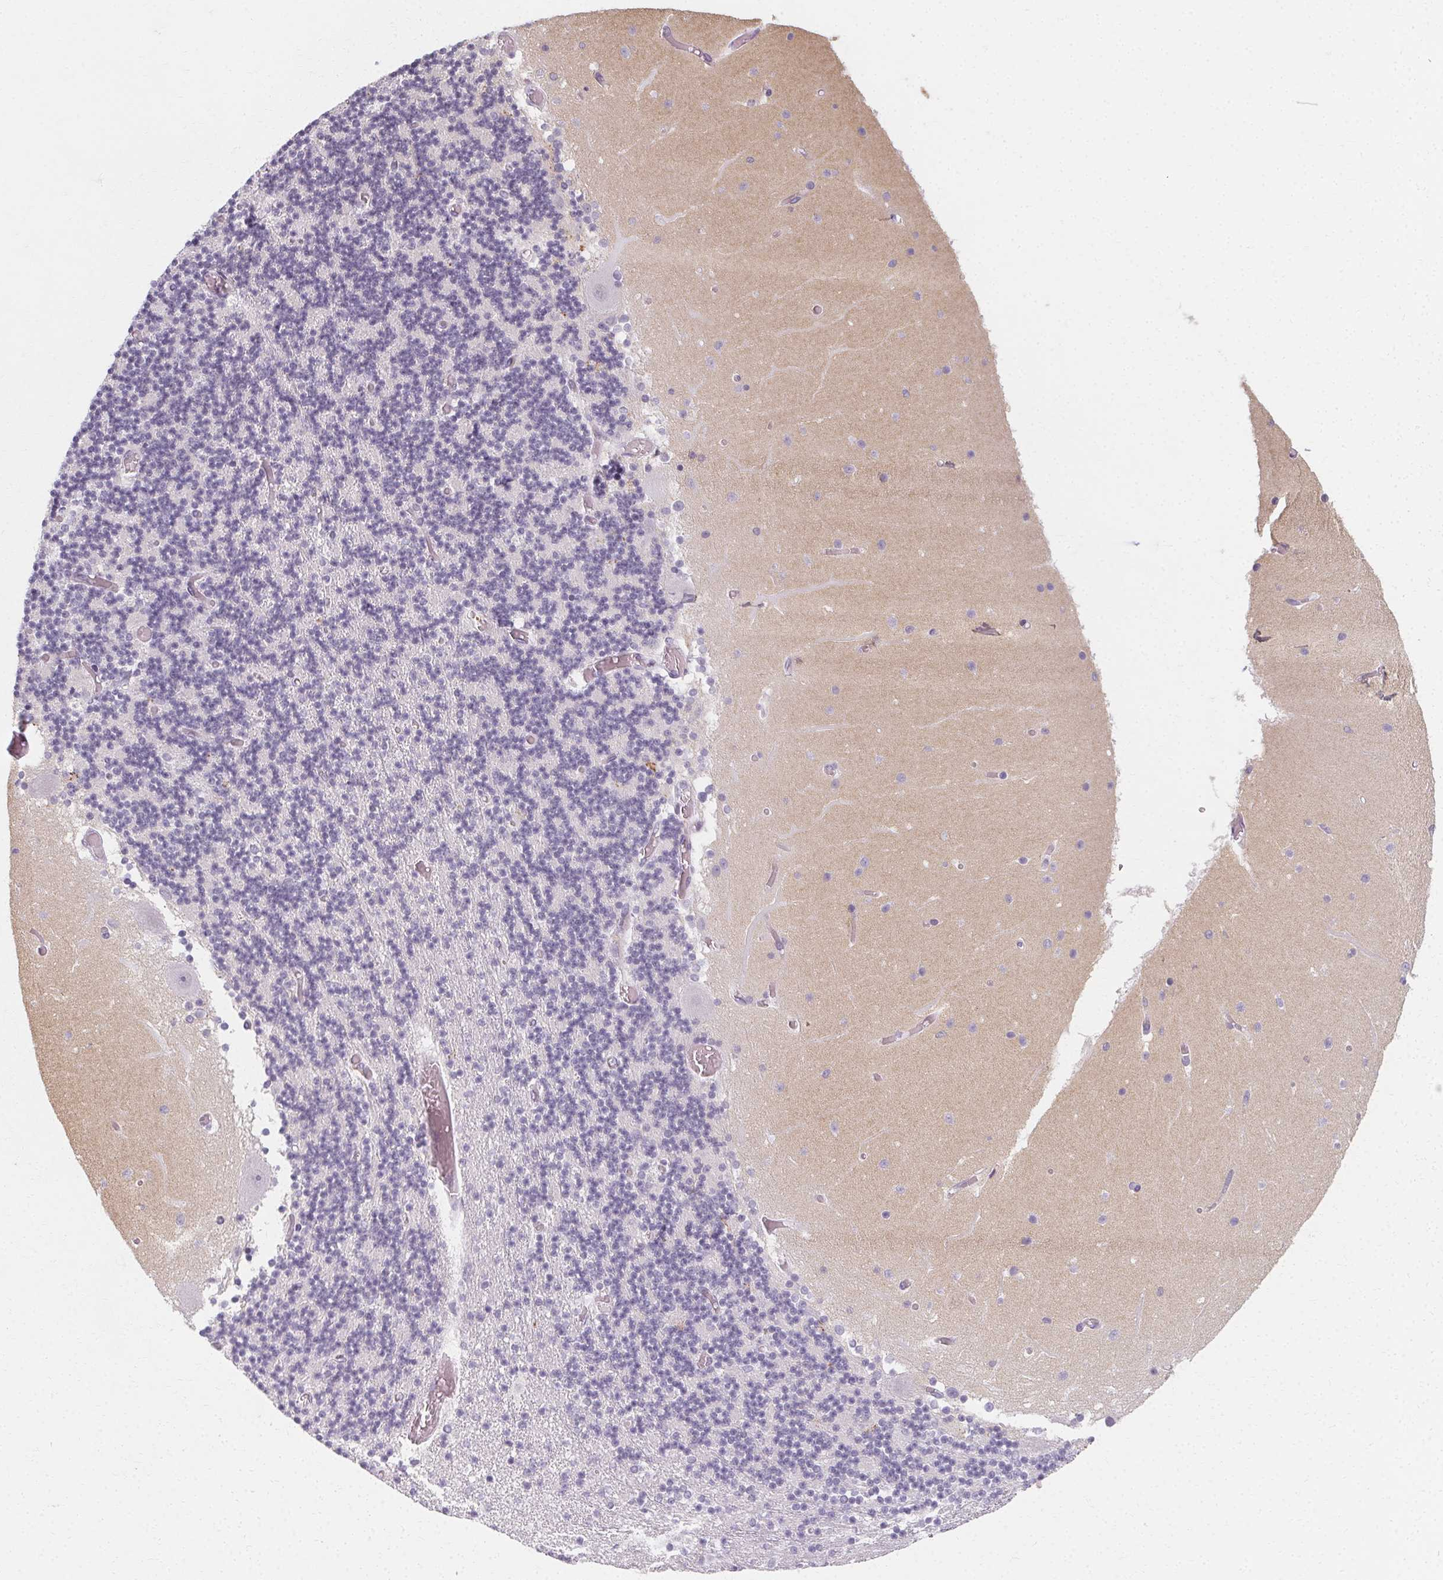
{"staining": {"intensity": "negative", "quantity": "none", "location": "none"}, "tissue": "cerebellum", "cell_type": "Cells in granular layer", "image_type": "normal", "snomed": [{"axis": "morphology", "description": "Normal tissue, NOS"}, {"axis": "topography", "description": "Cerebellum"}], "caption": "Immunohistochemistry histopathology image of unremarkable cerebellum stained for a protein (brown), which shows no staining in cells in granular layer.", "gene": "SYNPR", "patient": {"sex": "female", "age": 28}}